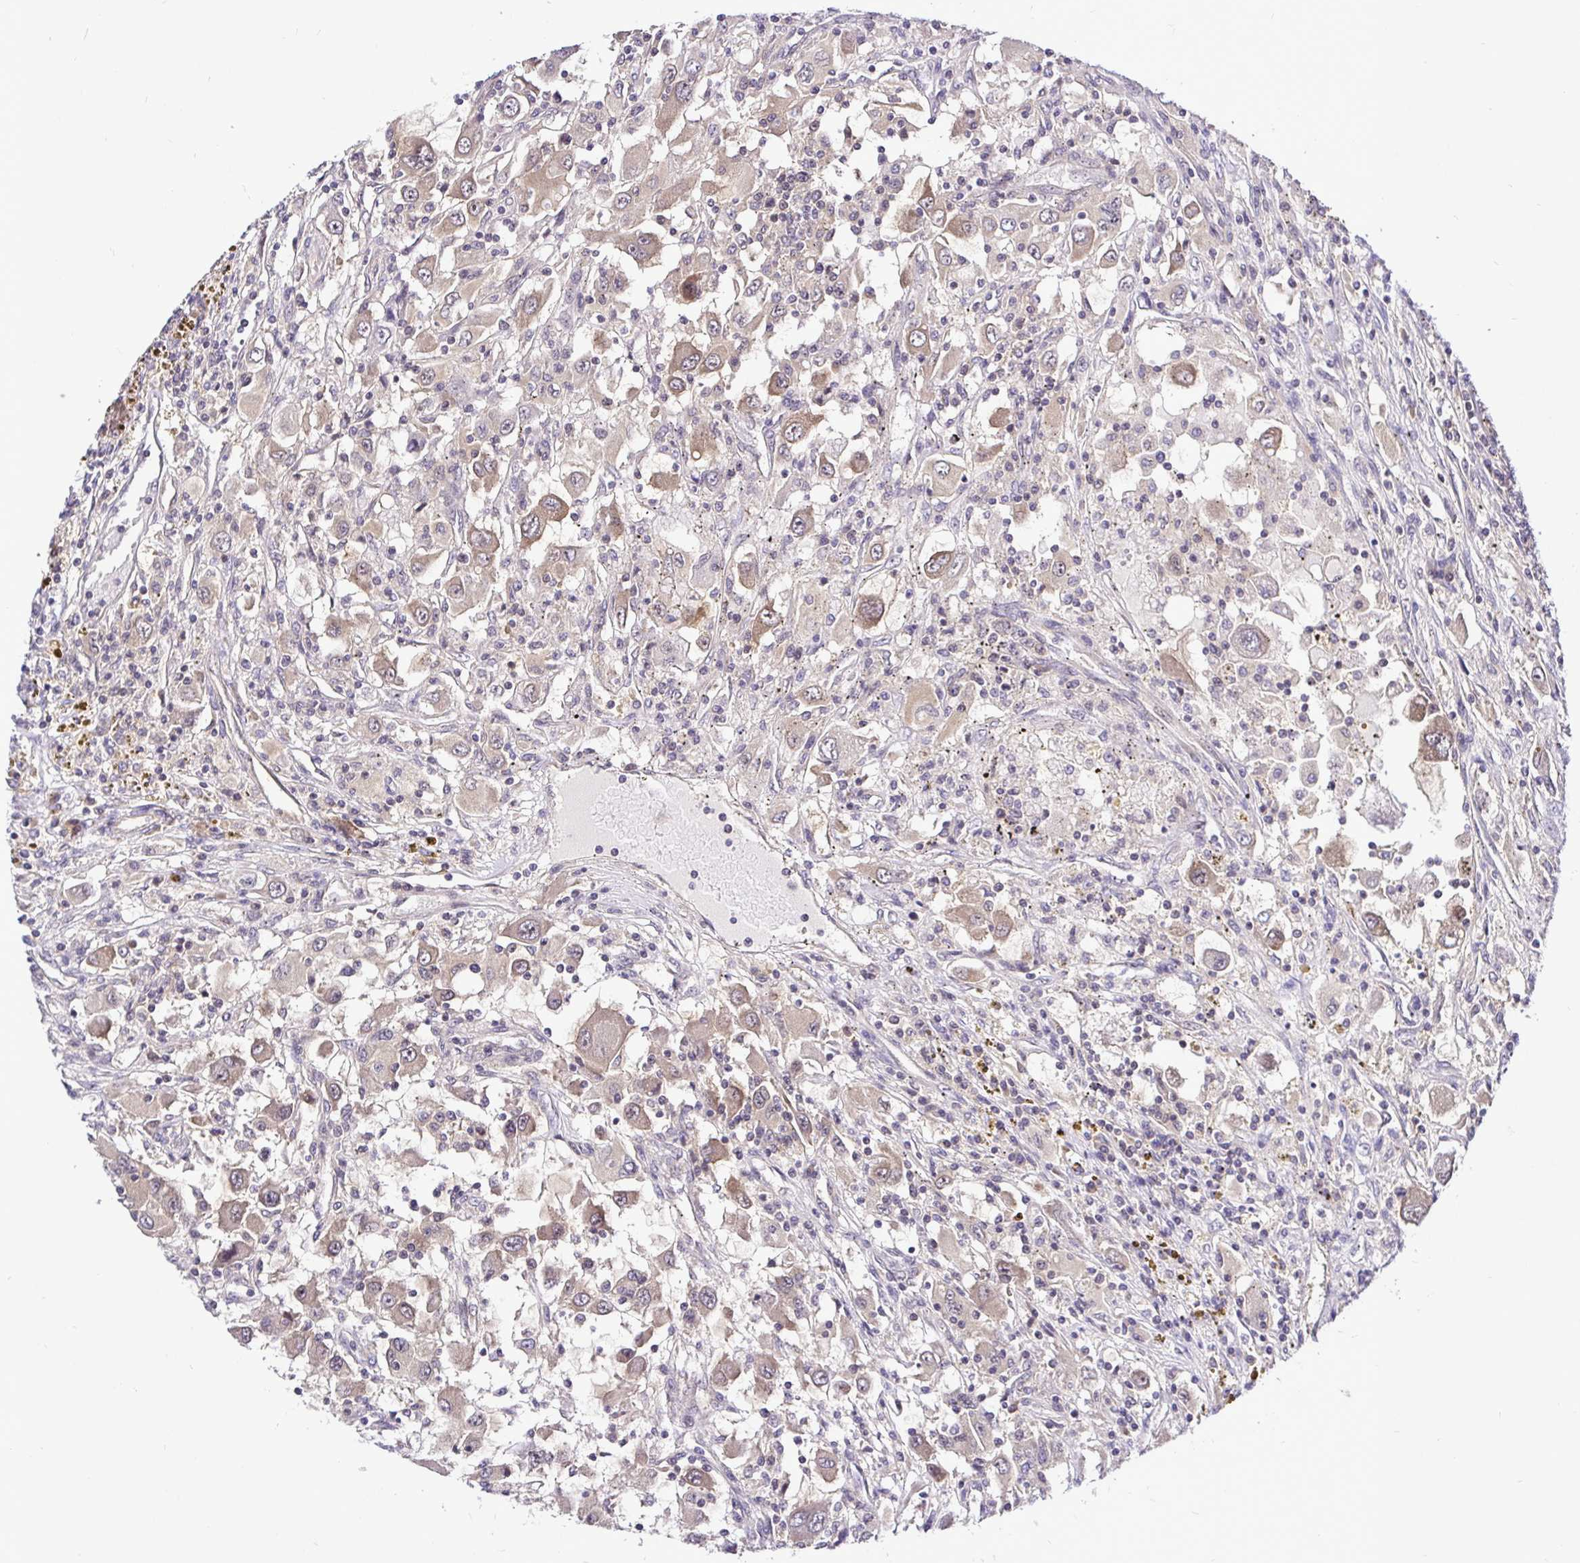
{"staining": {"intensity": "weak", "quantity": ">75%", "location": "cytoplasmic/membranous"}, "tissue": "renal cancer", "cell_type": "Tumor cells", "image_type": "cancer", "snomed": [{"axis": "morphology", "description": "Adenocarcinoma, NOS"}, {"axis": "topography", "description": "Kidney"}], "caption": "Immunohistochemistry of renal cancer (adenocarcinoma) reveals low levels of weak cytoplasmic/membranous positivity in approximately >75% of tumor cells.", "gene": "UBE2M", "patient": {"sex": "female", "age": 67}}